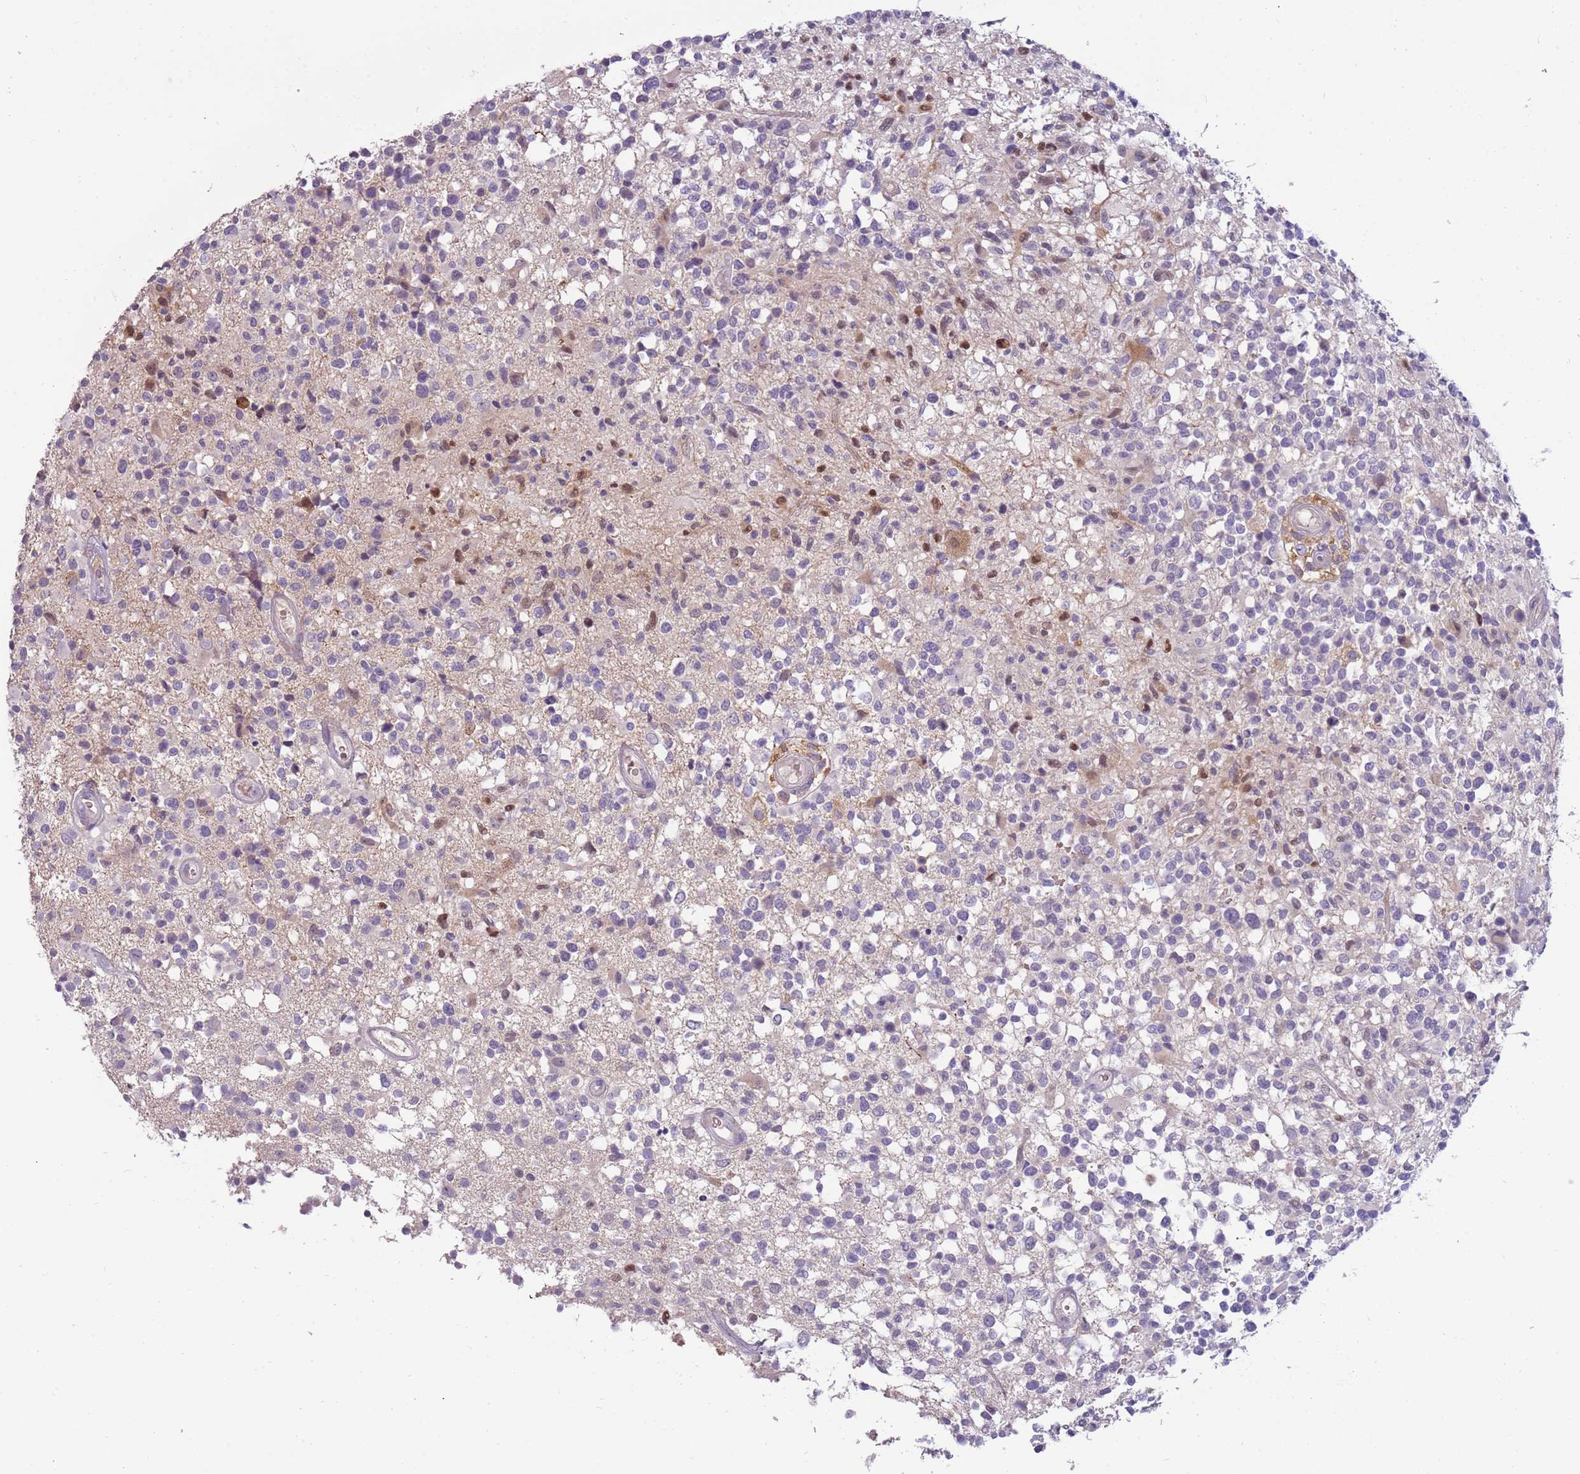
{"staining": {"intensity": "negative", "quantity": "none", "location": "none"}, "tissue": "glioma", "cell_type": "Tumor cells", "image_type": "cancer", "snomed": [{"axis": "morphology", "description": "Glioma, malignant, High grade"}, {"axis": "morphology", "description": "Glioblastoma, NOS"}, {"axis": "topography", "description": "Brain"}], "caption": "Photomicrograph shows no significant protein positivity in tumor cells of malignant glioma (high-grade).", "gene": "ARHGAP5", "patient": {"sex": "male", "age": 60}}